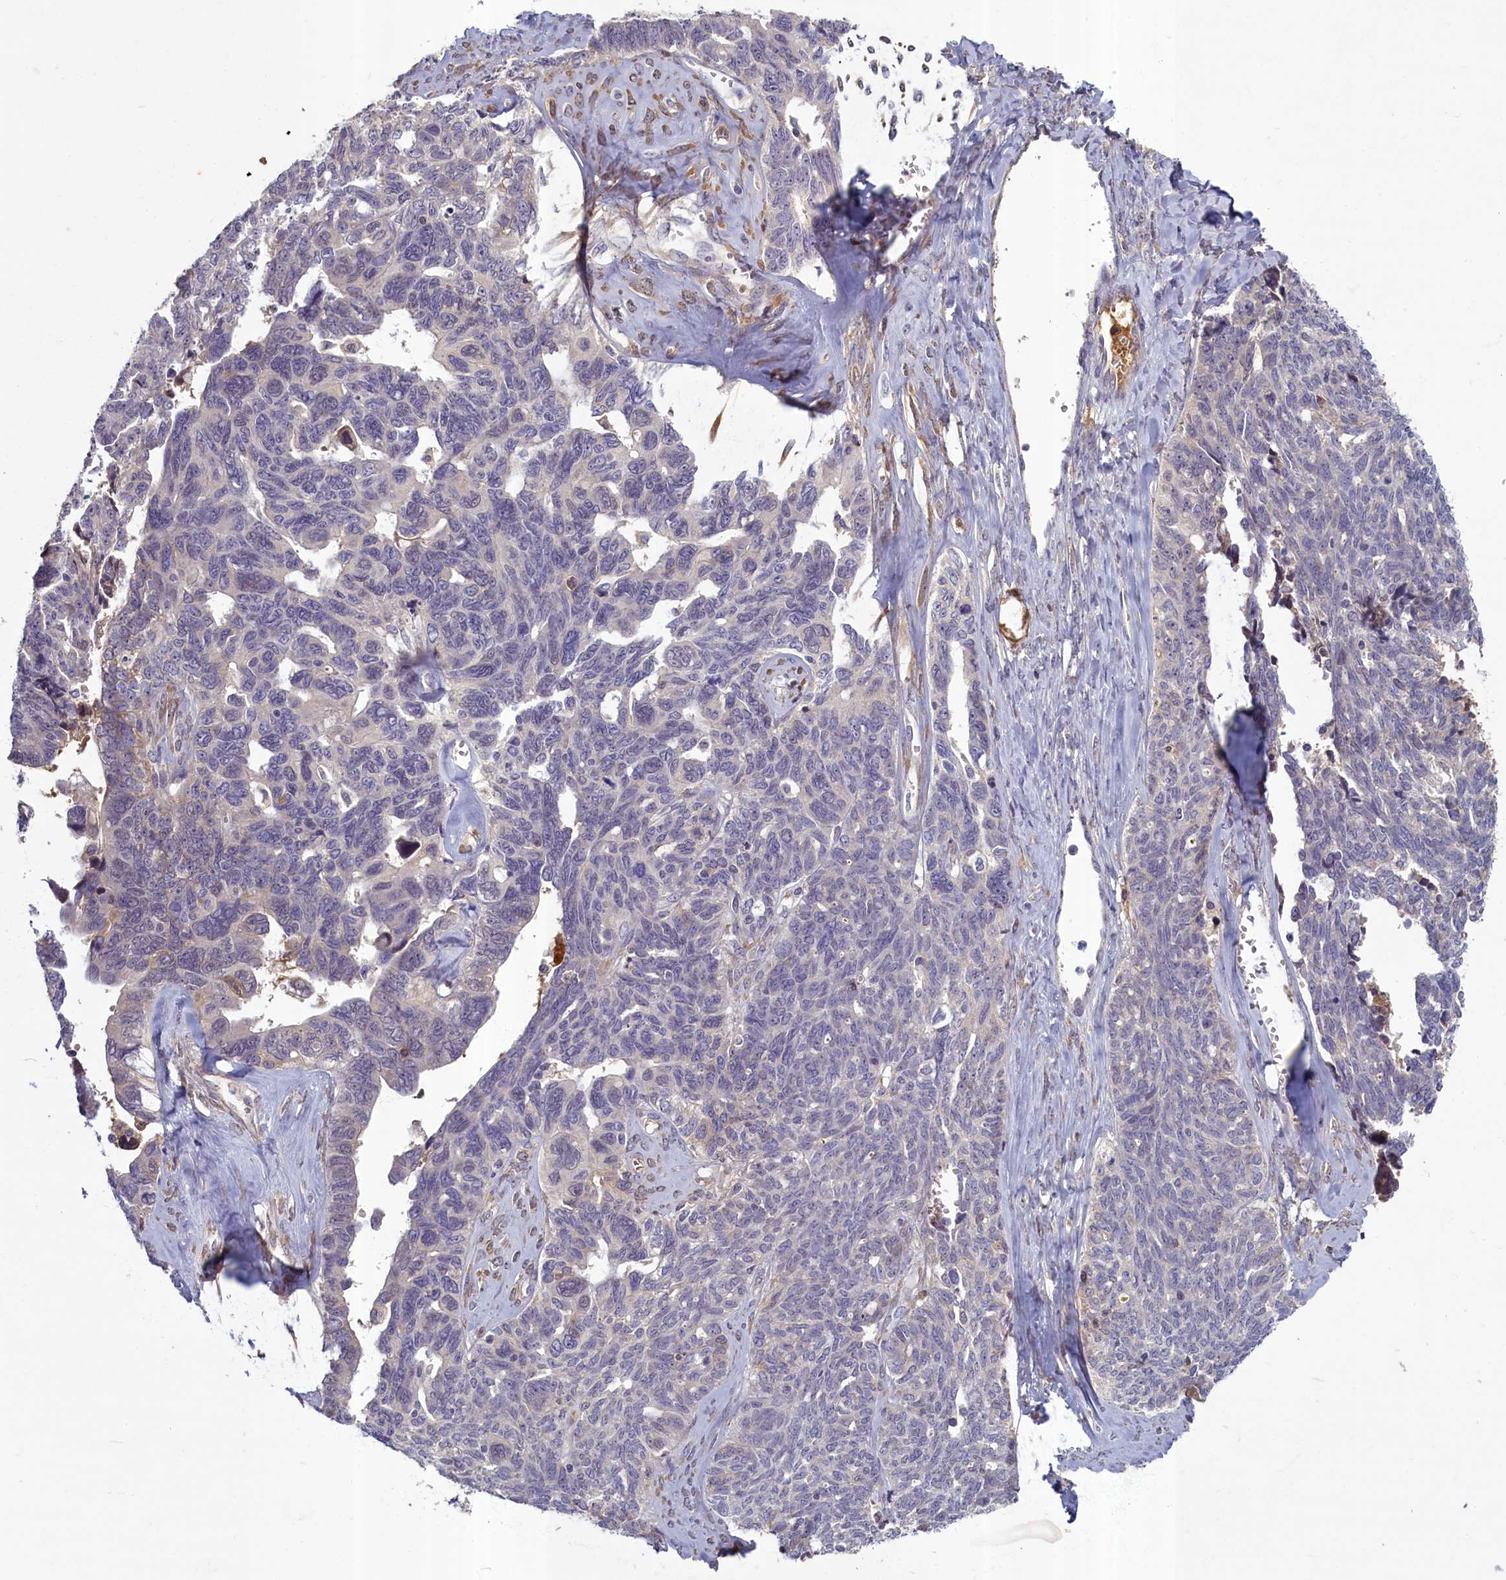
{"staining": {"intensity": "weak", "quantity": "<25%", "location": "cytoplasmic/membranous"}, "tissue": "ovarian cancer", "cell_type": "Tumor cells", "image_type": "cancer", "snomed": [{"axis": "morphology", "description": "Cystadenocarcinoma, serous, NOS"}, {"axis": "topography", "description": "Ovary"}], "caption": "High power microscopy image of an IHC micrograph of ovarian cancer (serous cystadenocarcinoma), revealing no significant expression in tumor cells.", "gene": "SV2C", "patient": {"sex": "female", "age": 79}}